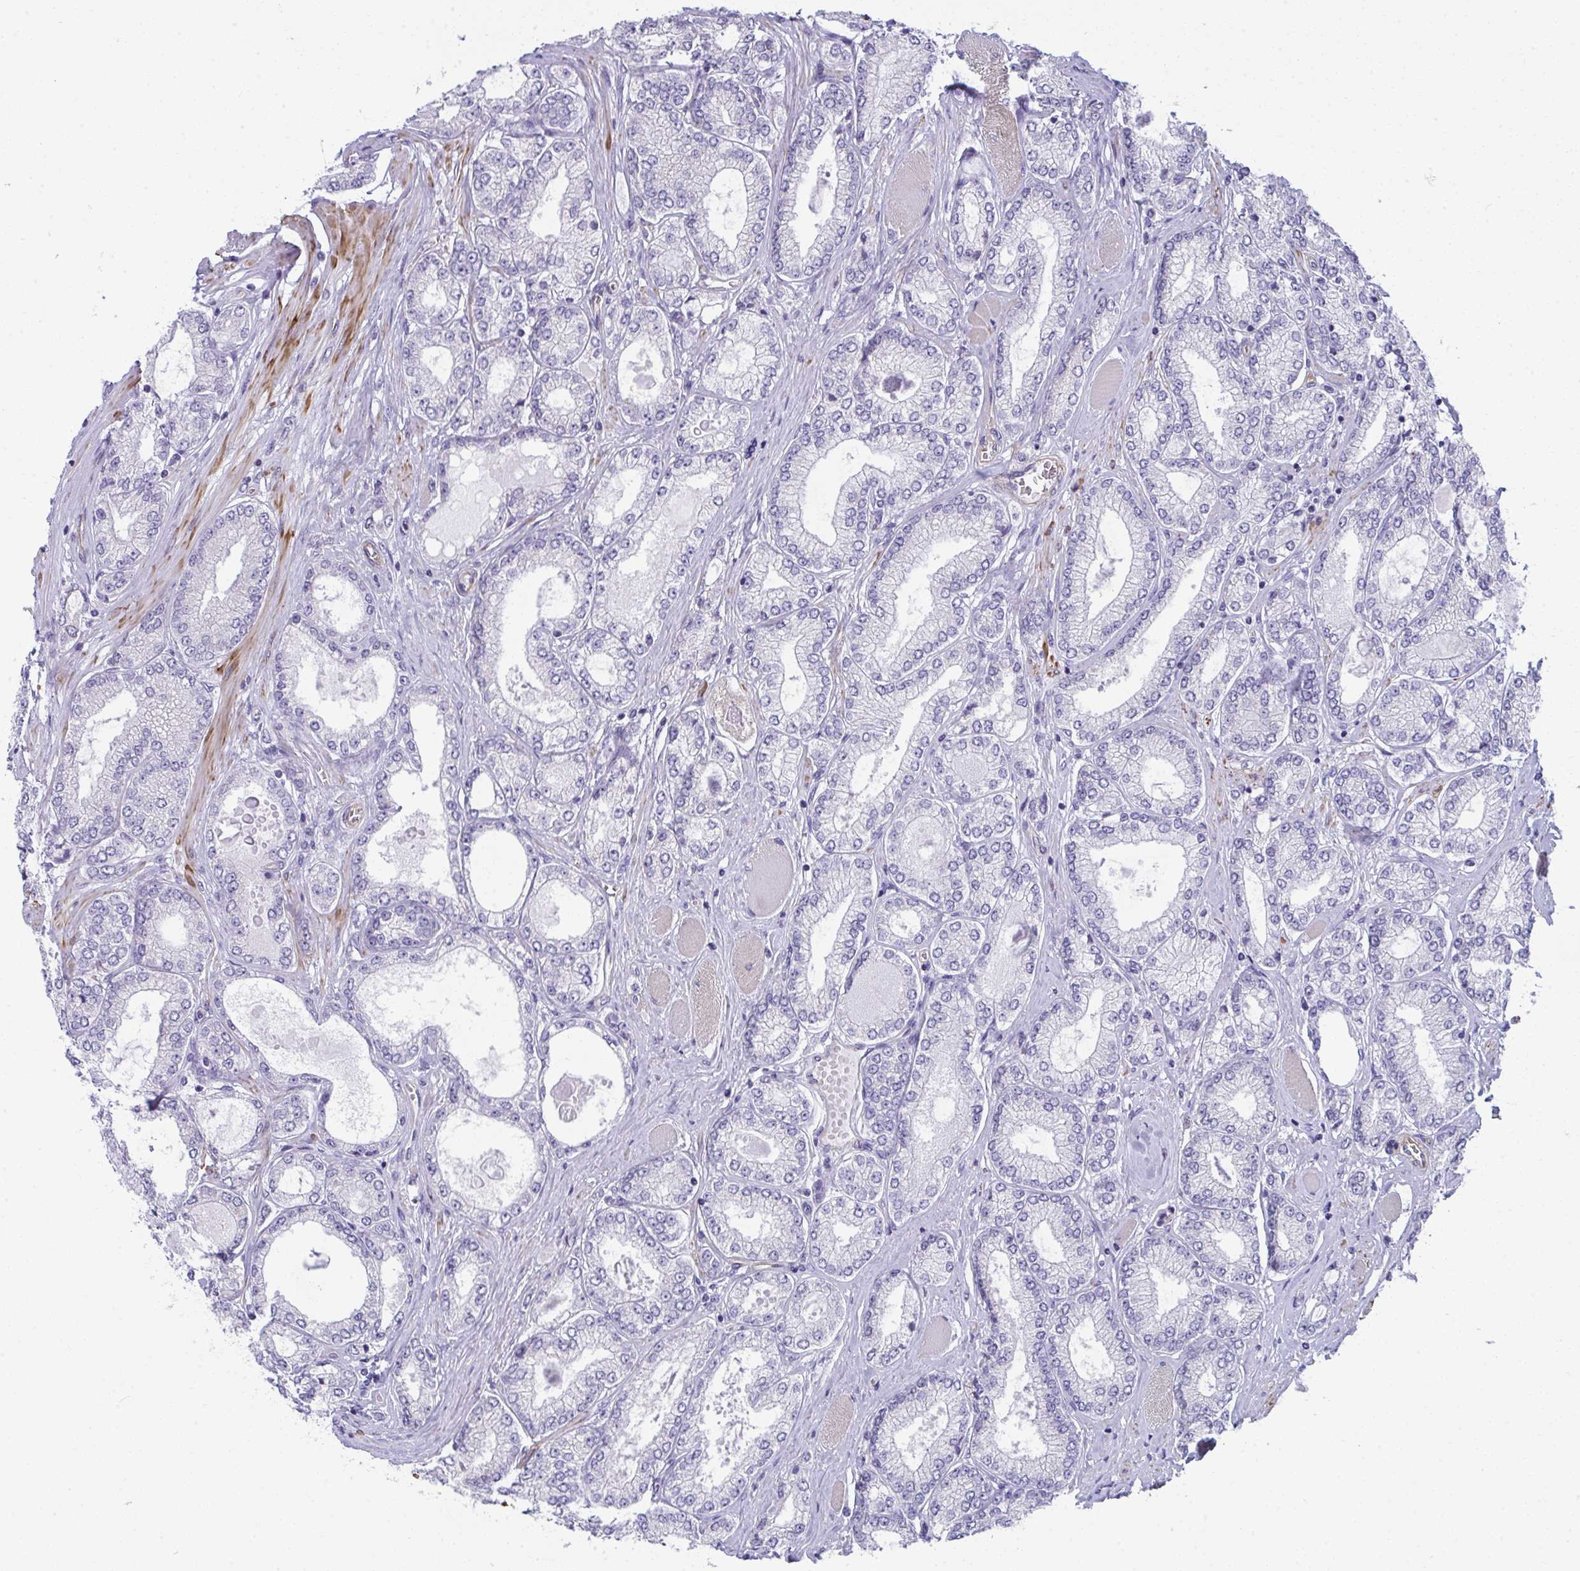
{"staining": {"intensity": "negative", "quantity": "none", "location": "none"}, "tissue": "prostate cancer", "cell_type": "Tumor cells", "image_type": "cancer", "snomed": [{"axis": "morphology", "description": "Adenocarcinoma, High grade"}, {"axis": "topography", "description": "Prostate"}], "caption": "DAB (3,3'-diaminobenzidine) immunohistochemical staining of prostate cancer displays no significant expression in tumor cells.", "gene": "MYL12A", "patient": {"sex": "male", "age": 68}}